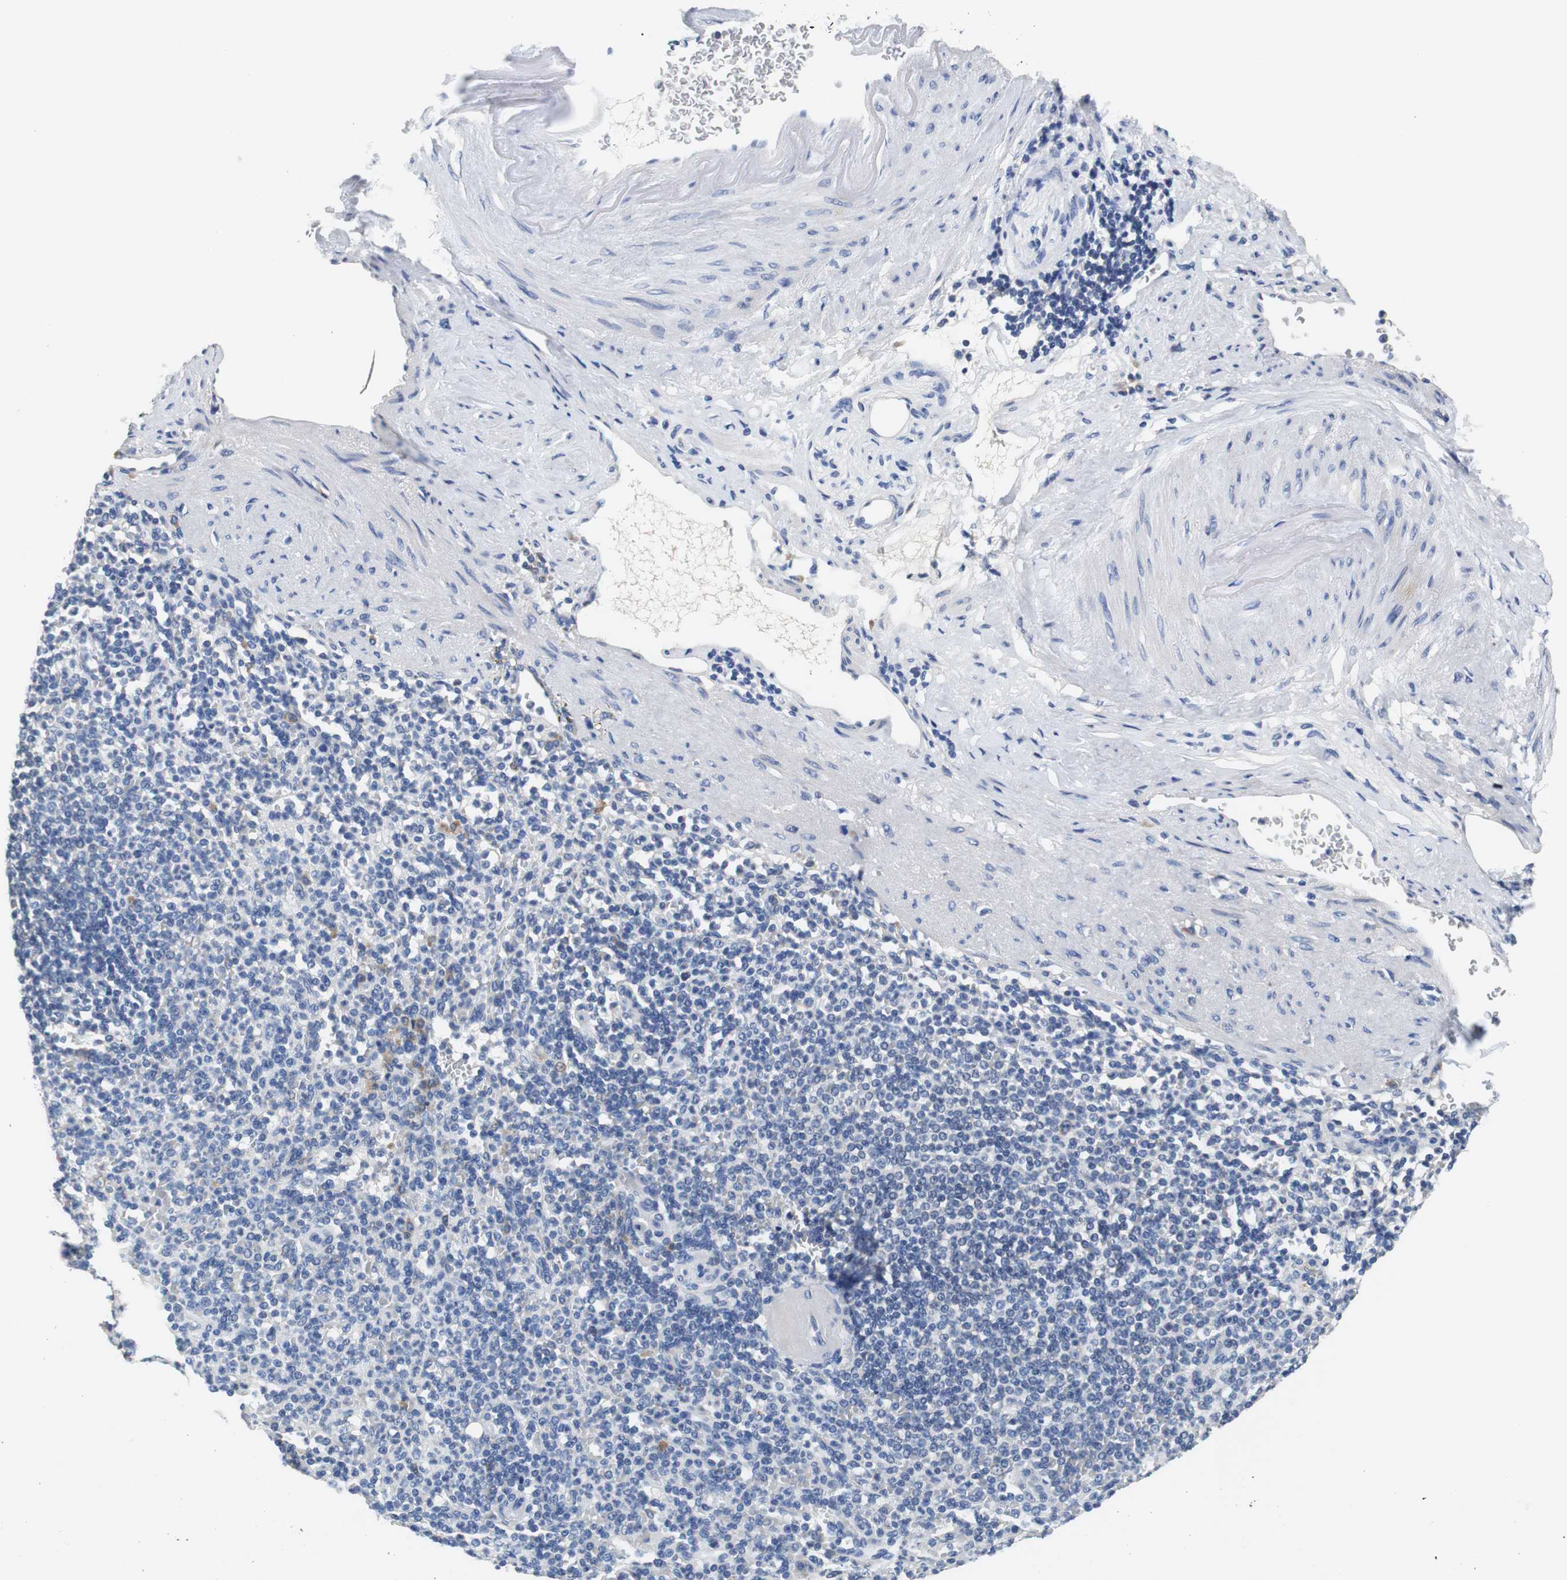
{"staining": {"intensity": "negative", "quantity": "none", "location": "none"}, "tissue": "spleen", "cell_type": "Cells in red pulp", "image_type": "normal", "snomed": [{"axis": "morphology", "description": "Normal tissue, NOS"}, {"axis": "topography", "description": "Spleen"}], "caption": "The histopathology image shows no staining of cells in red pulp in normal spleen.", "gene": "PCK1", "patient": {"sex": "female", "age": 74}}